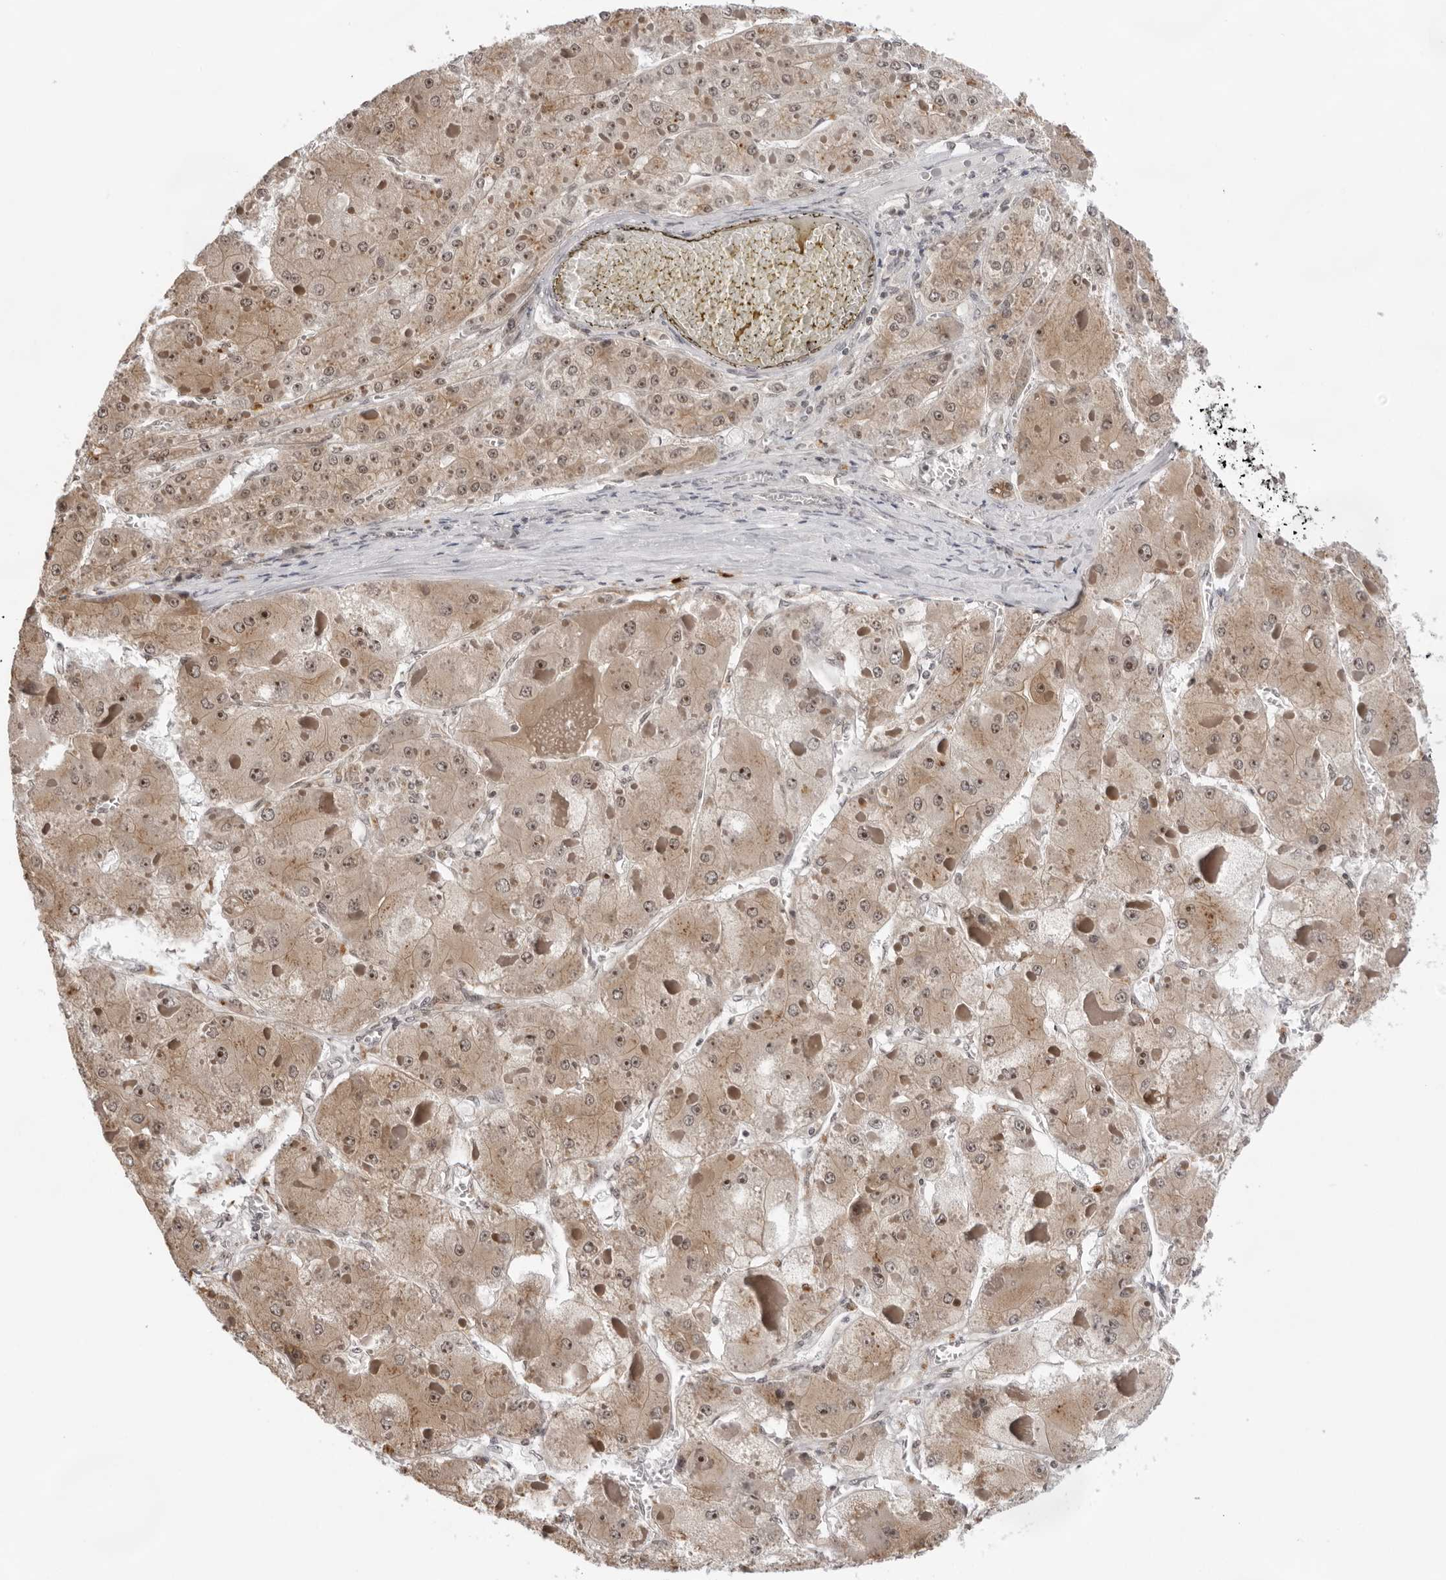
{"staining": {"intensity": "moderate", "quantity": ">75%", "location": "cytoplasmic/membranous,nuclear"}, "tissue": "liver cancer", "cell_type": "Tumor cells", "image_type": "cancer", "snomed": [{"axis": "morphology", "description": "Carcinoma, Hepatocellular, NOS"}, {"axis": "topography", "description": "Liver"}], "caption": "Immunohistochemistry (IHC) (DAB) staining of liver cancer reveals moderate cytoplasmic/membranous and nuclear protein staining in approximately >75% of tumor cells. Using DAB (3,3'-diaminobenzidine) (brown) and hematoxylin (blue) stains, captured at high magnification using brightfield microscopy.", "gene": "EXOSC10", "patient": {"sex": "female", "age": 73}}